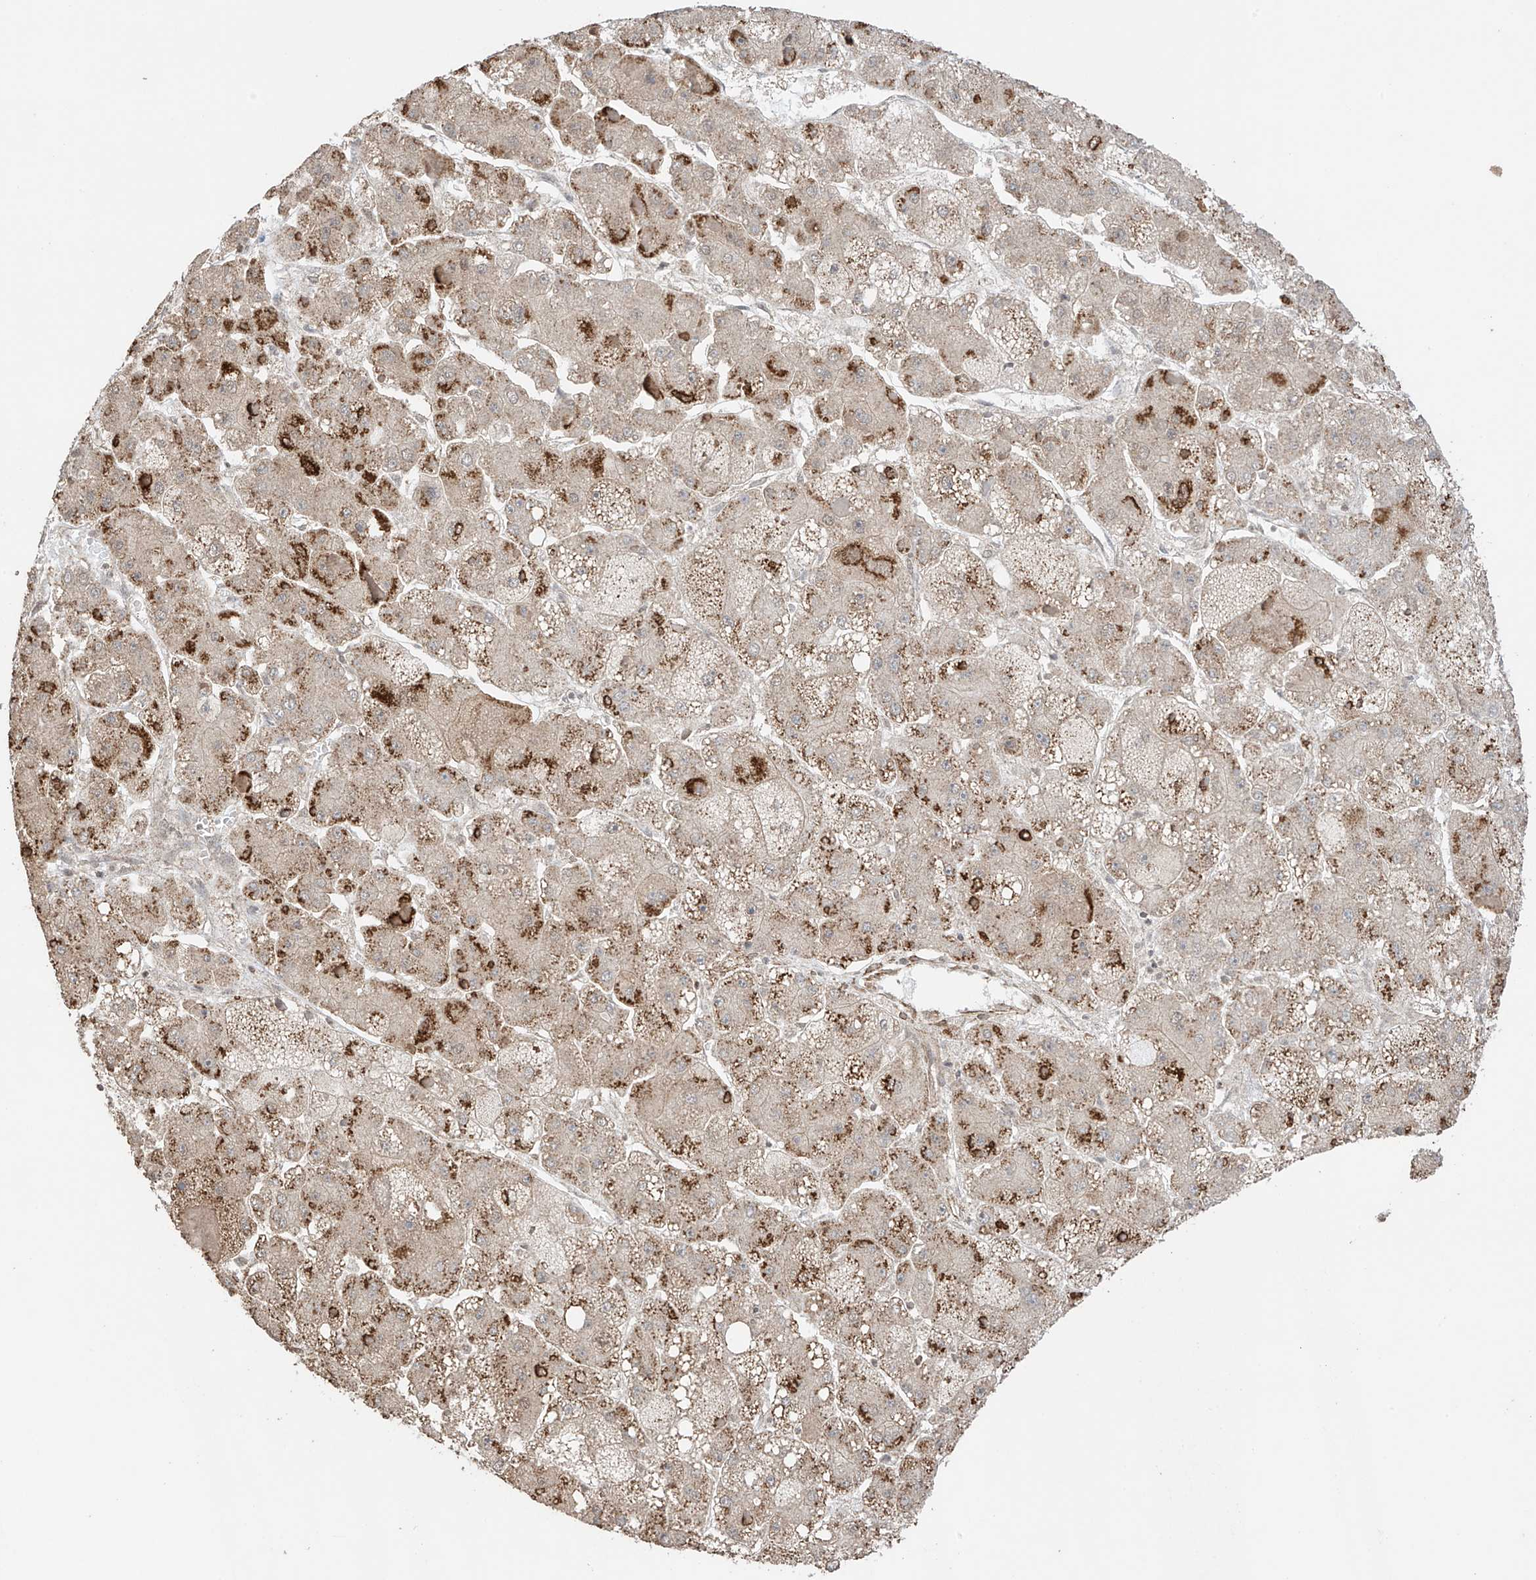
{"staining": {"intensity": "weak", "quantity": ">75%", "location": "cytoplasmic/membranous"}, "tissue": "liver cancer", "cell_type": "Tumor cells", "image_type": "cancer", "snomed": [{"axis": "morphology", "description": "Carcinoma, Hepatocellular, NOS"}, {"axis": "topography", "description": "Liver"}], "caption": "An immunohistochemistry photomicrograph of tumor tissue is shown. Protein staining in brown shows weak cytoplasmic/membranous positivity in hepatocellular carcinoma (liver) within tumor cells.", "gene": "TTLL5", "patient": {"sex": "female", "age": 73}}